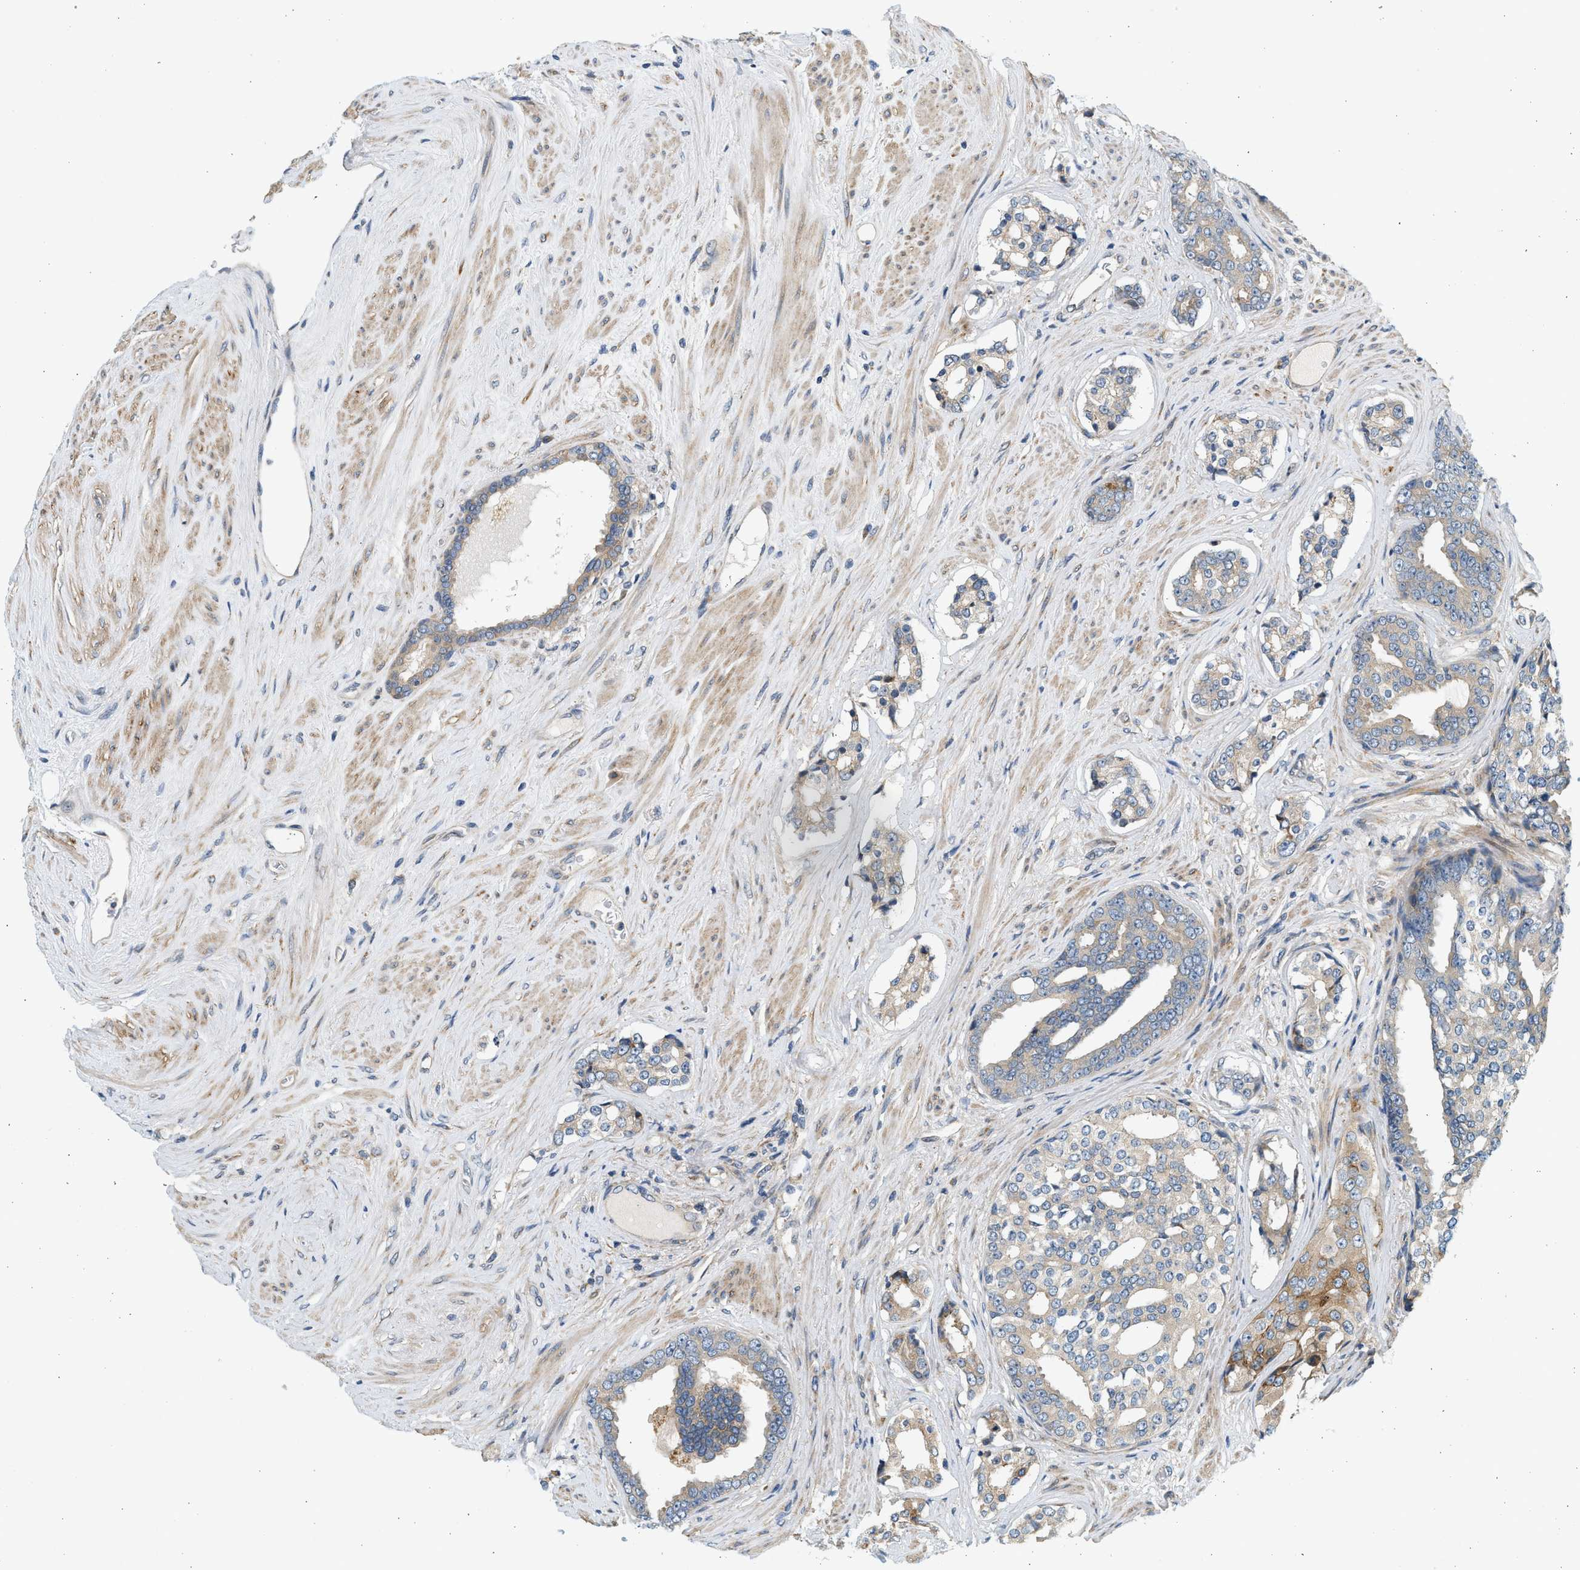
{"staining": {"intensity": "moderate", "quantity": "25%-75%", "location": "cytoplasmic/membranous"}, "tissue": "prostate cancer", "cell_type": "Tumor cells", "image_type": "cancer", "snomed": [{"axis": "morphology", "description": "Adenocarcinoma, High grade"}, {"axis": "topography", "description": "Prostate"}], "caption": "Immunohistochemical staining of adenocarcinoma (high-grade) (prostate) reveals medium levels of moderate cytoplasmic/membranous staining in about 25%-75% of tumor cells.", "gene": "KDELR2", "patient": {"sex": "male", "age": 71}}